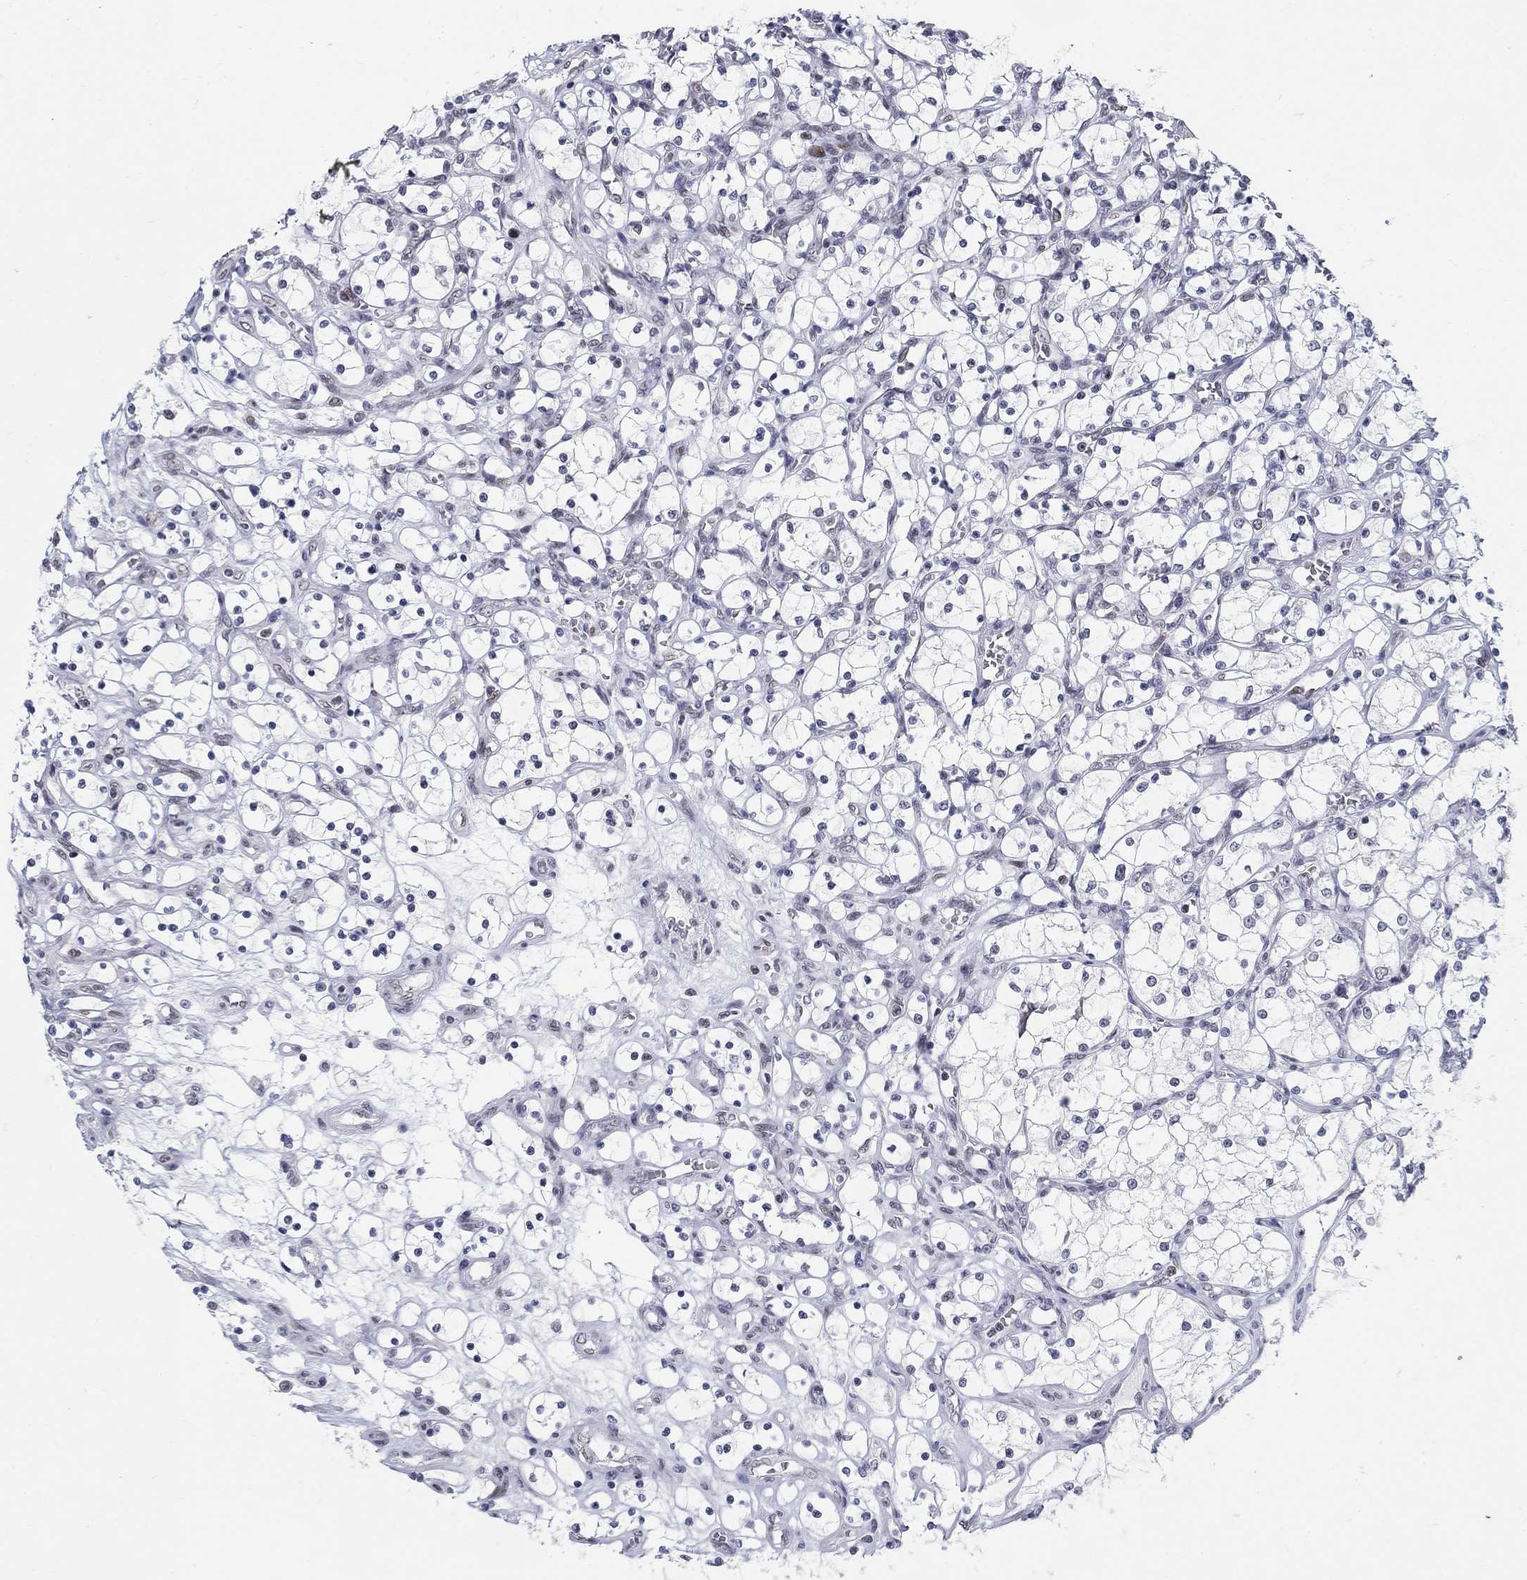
{"staining": {"intensity": "negative", "quantity": "none", "location": "none"}, "tissue": "renal cancer", "cell_type": "Tumor cells", "image_type": "cancer", "snomed": [{"axis": "morphology", "description": "Adenocarcinoma, NOS"}, {"axis": "topography", "description": "Kidney"}], "caption": "A high-resolution histopathology image shows immunohistochemistry staining of renal cancer, which reveals no significant expression in tumor cells.", "gene": "BHLHE22", "patient": {"sex": "female", "age": 69}}